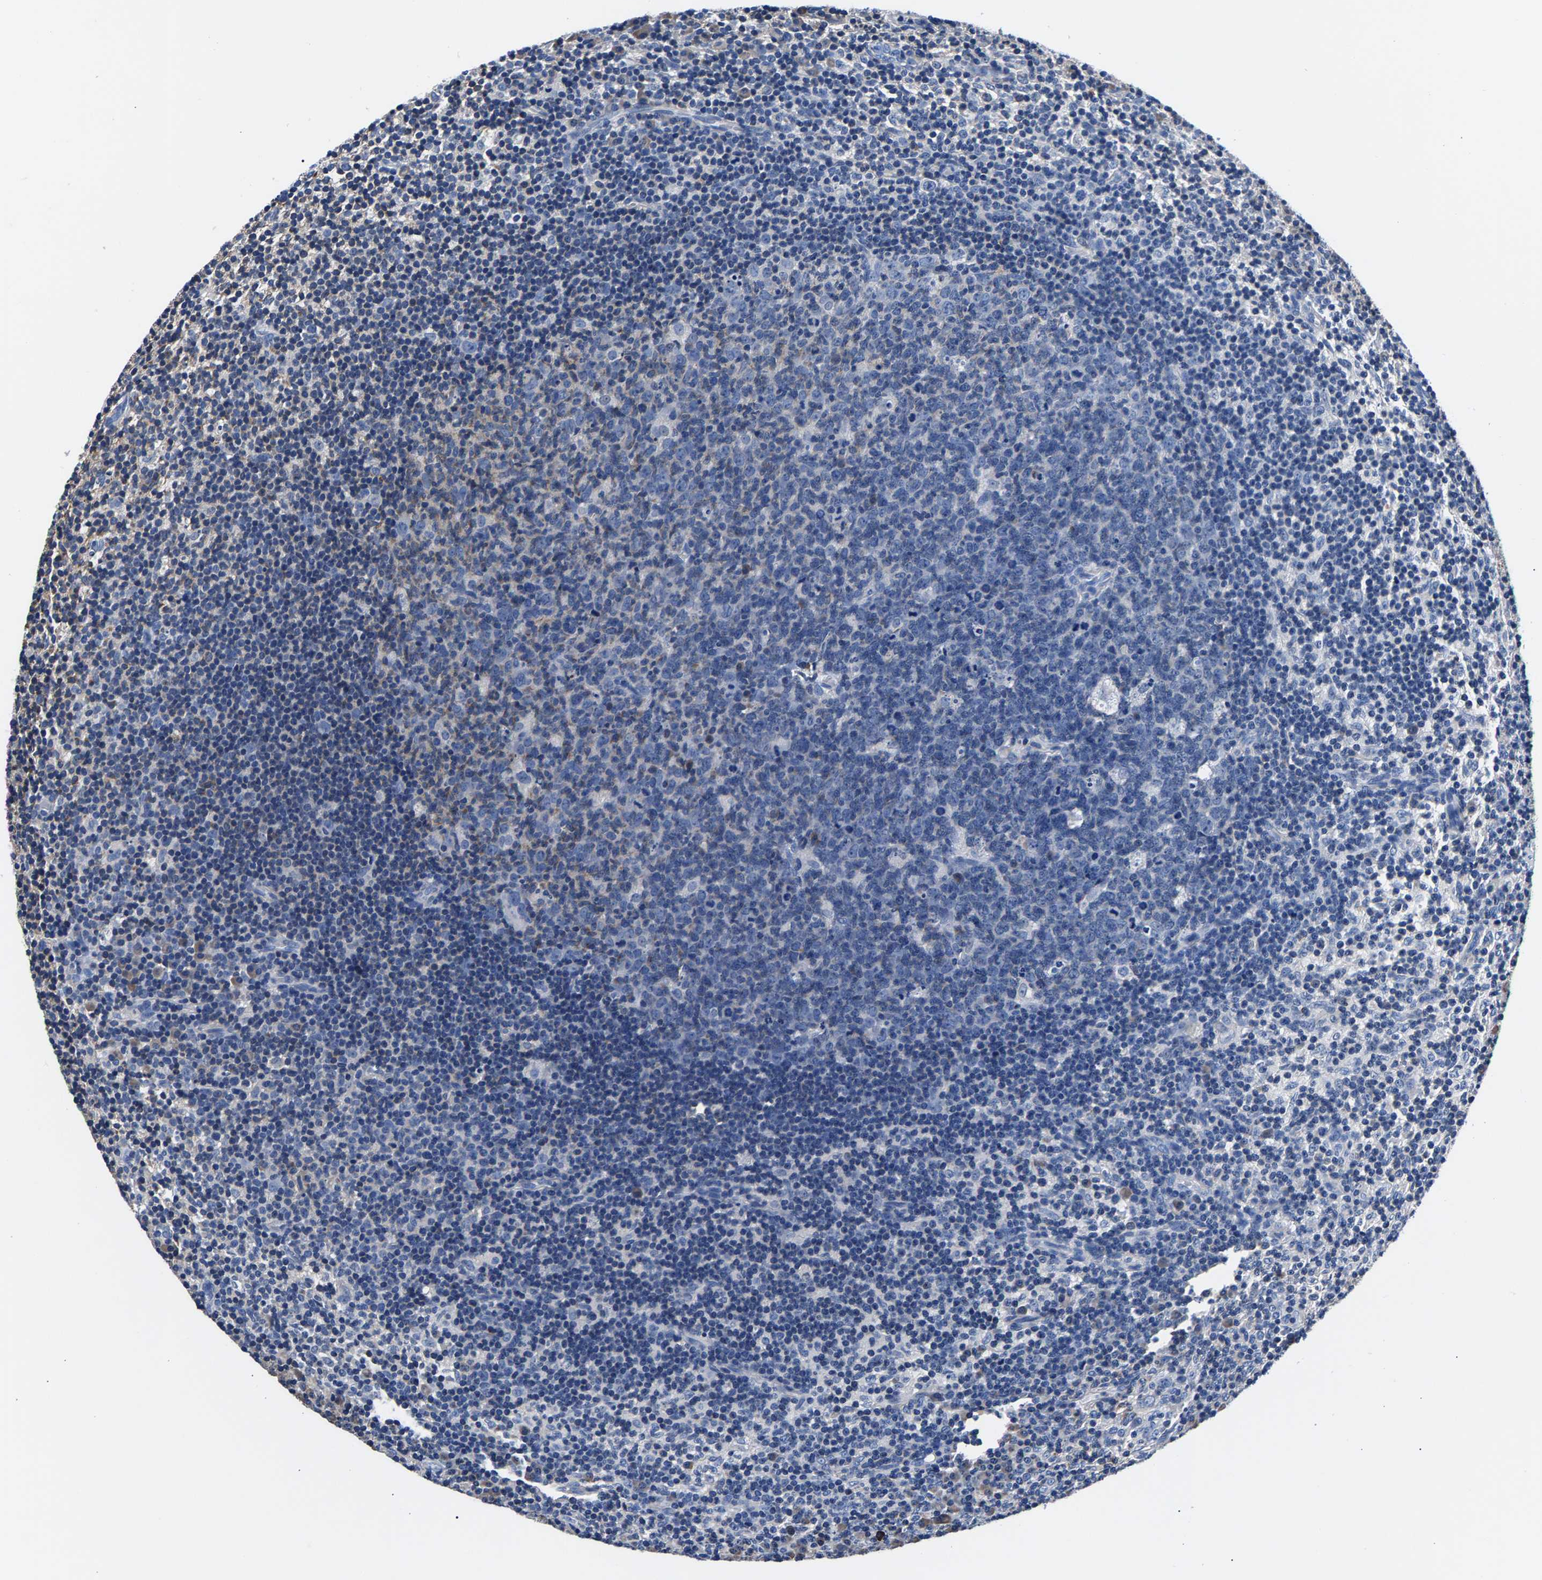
{"staining": {"intensity": "weak", "quantity": "<25%", "location": "cytoplasmic/membranous"}, "tissue": "lymph node", "cell_type": "Germinal center cells", "image_type": "normal", "snomed": [{"axis": "morphology", "description": "Normal tissue, NOS"}, {"axis": "morphology", "description": "Inflammation, NOS"}, {"axis": "topography", "description": "Lymph node"}], "caption": "The immunohistochemistry (IHC) histopathology image has no significant expression in germinal center cells of lymph node.", "gene": "PHF24", "patient": {"sex": "male", "age": 55}}